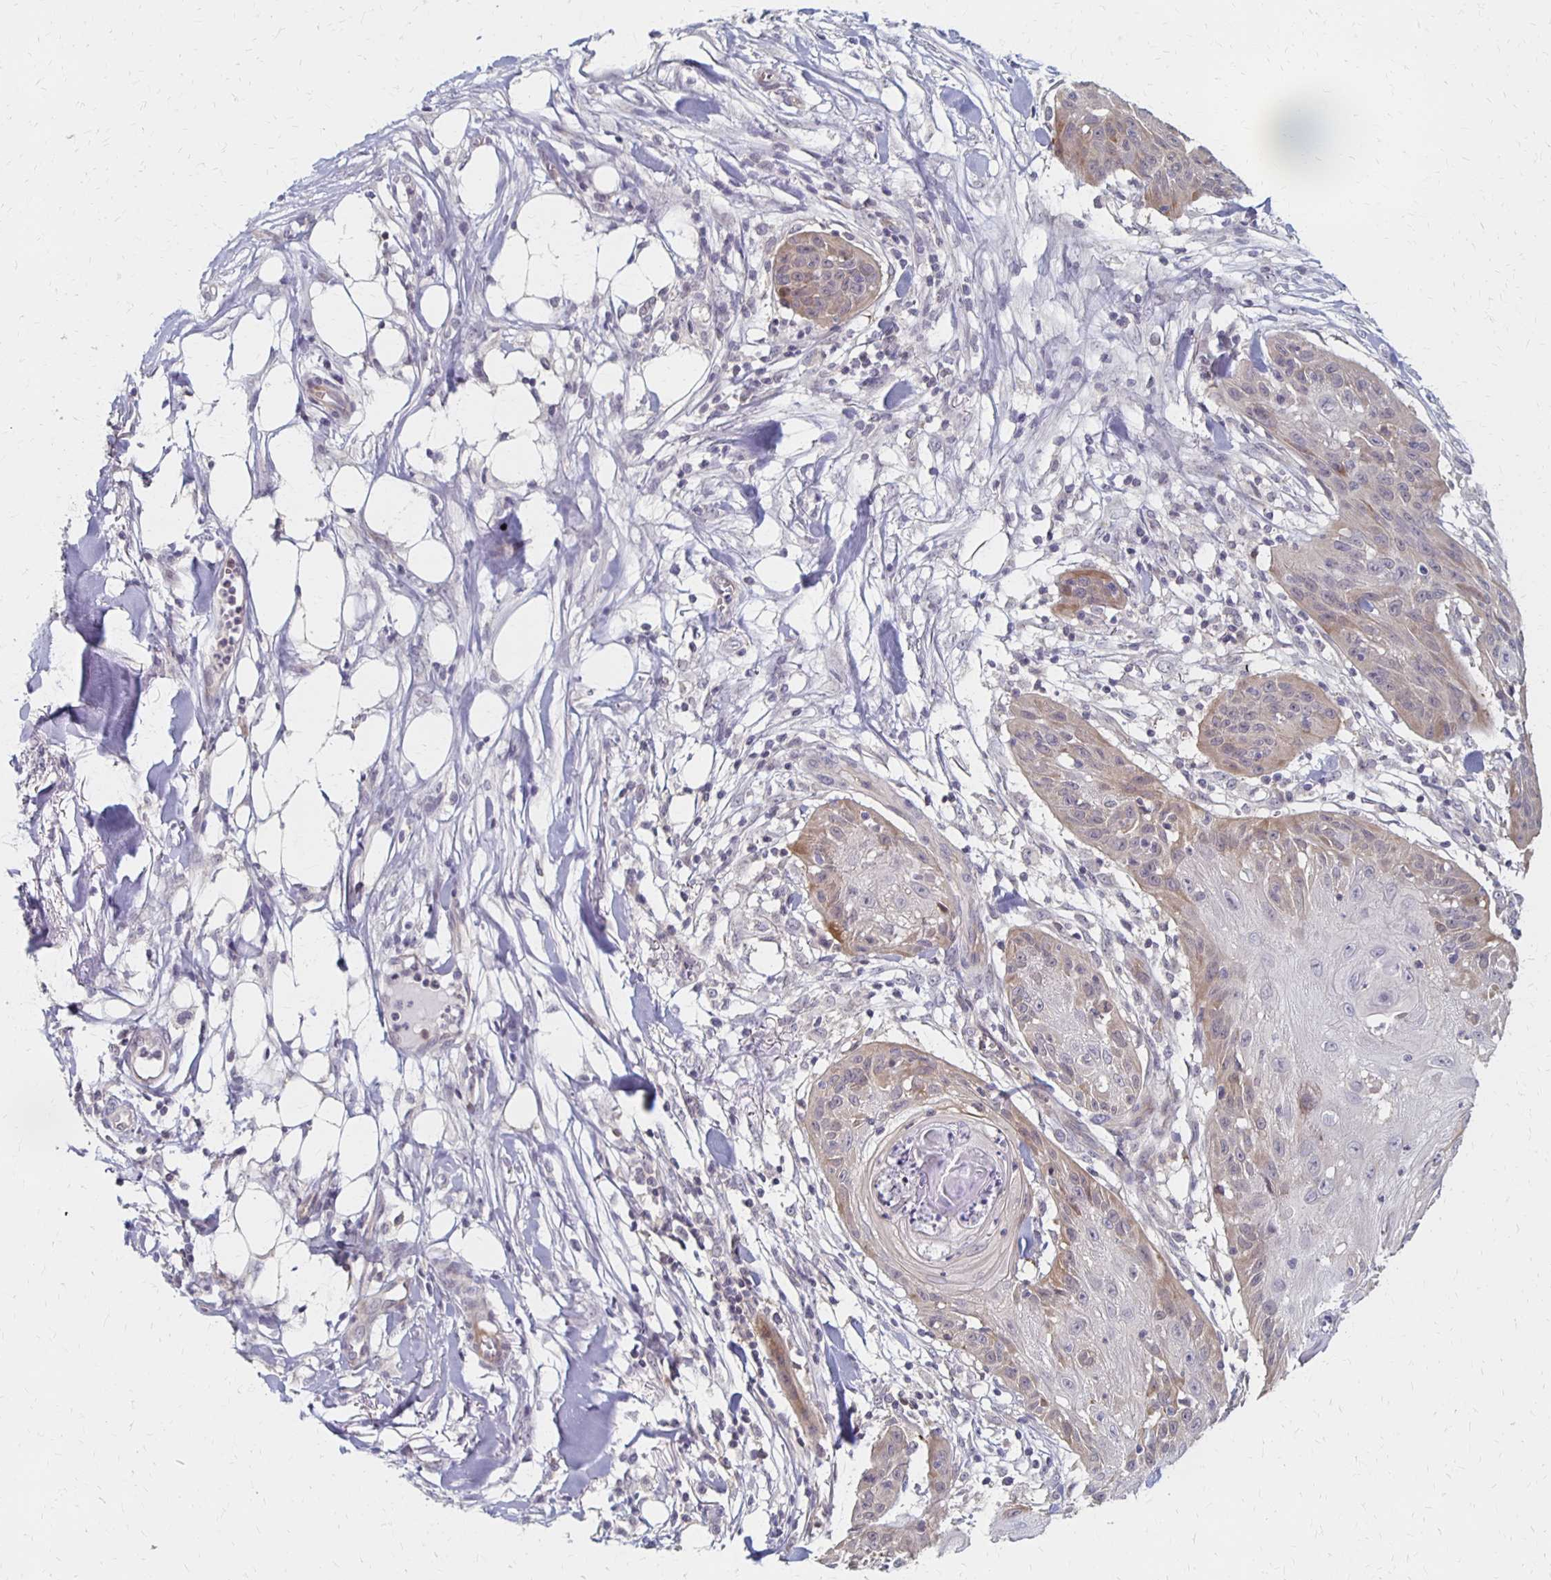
{"staining": {"intensity": "weak", "quantity": "25%-75%", "location": "cytoplasmic/membranous"}, "tissue": "skin cancer", "cell_type": "Tumor cells", "image_type": "cancer", "snomed": [{"axis": "morphology", "description": "Squamous cell carcinoma, NOS"}, {"axis": "topography", "description": "Skin"}], "caption": "Immunohistochemical staining of skin cancer shows low levels of weak cytoplasmic/membranous expression in approximately 25%-75% of tumor cells. The protein is shown in brown color, while the nuclei are stained blue.", "gene": "PRKCB", "patient": {"sex": "female", "age": 88}}